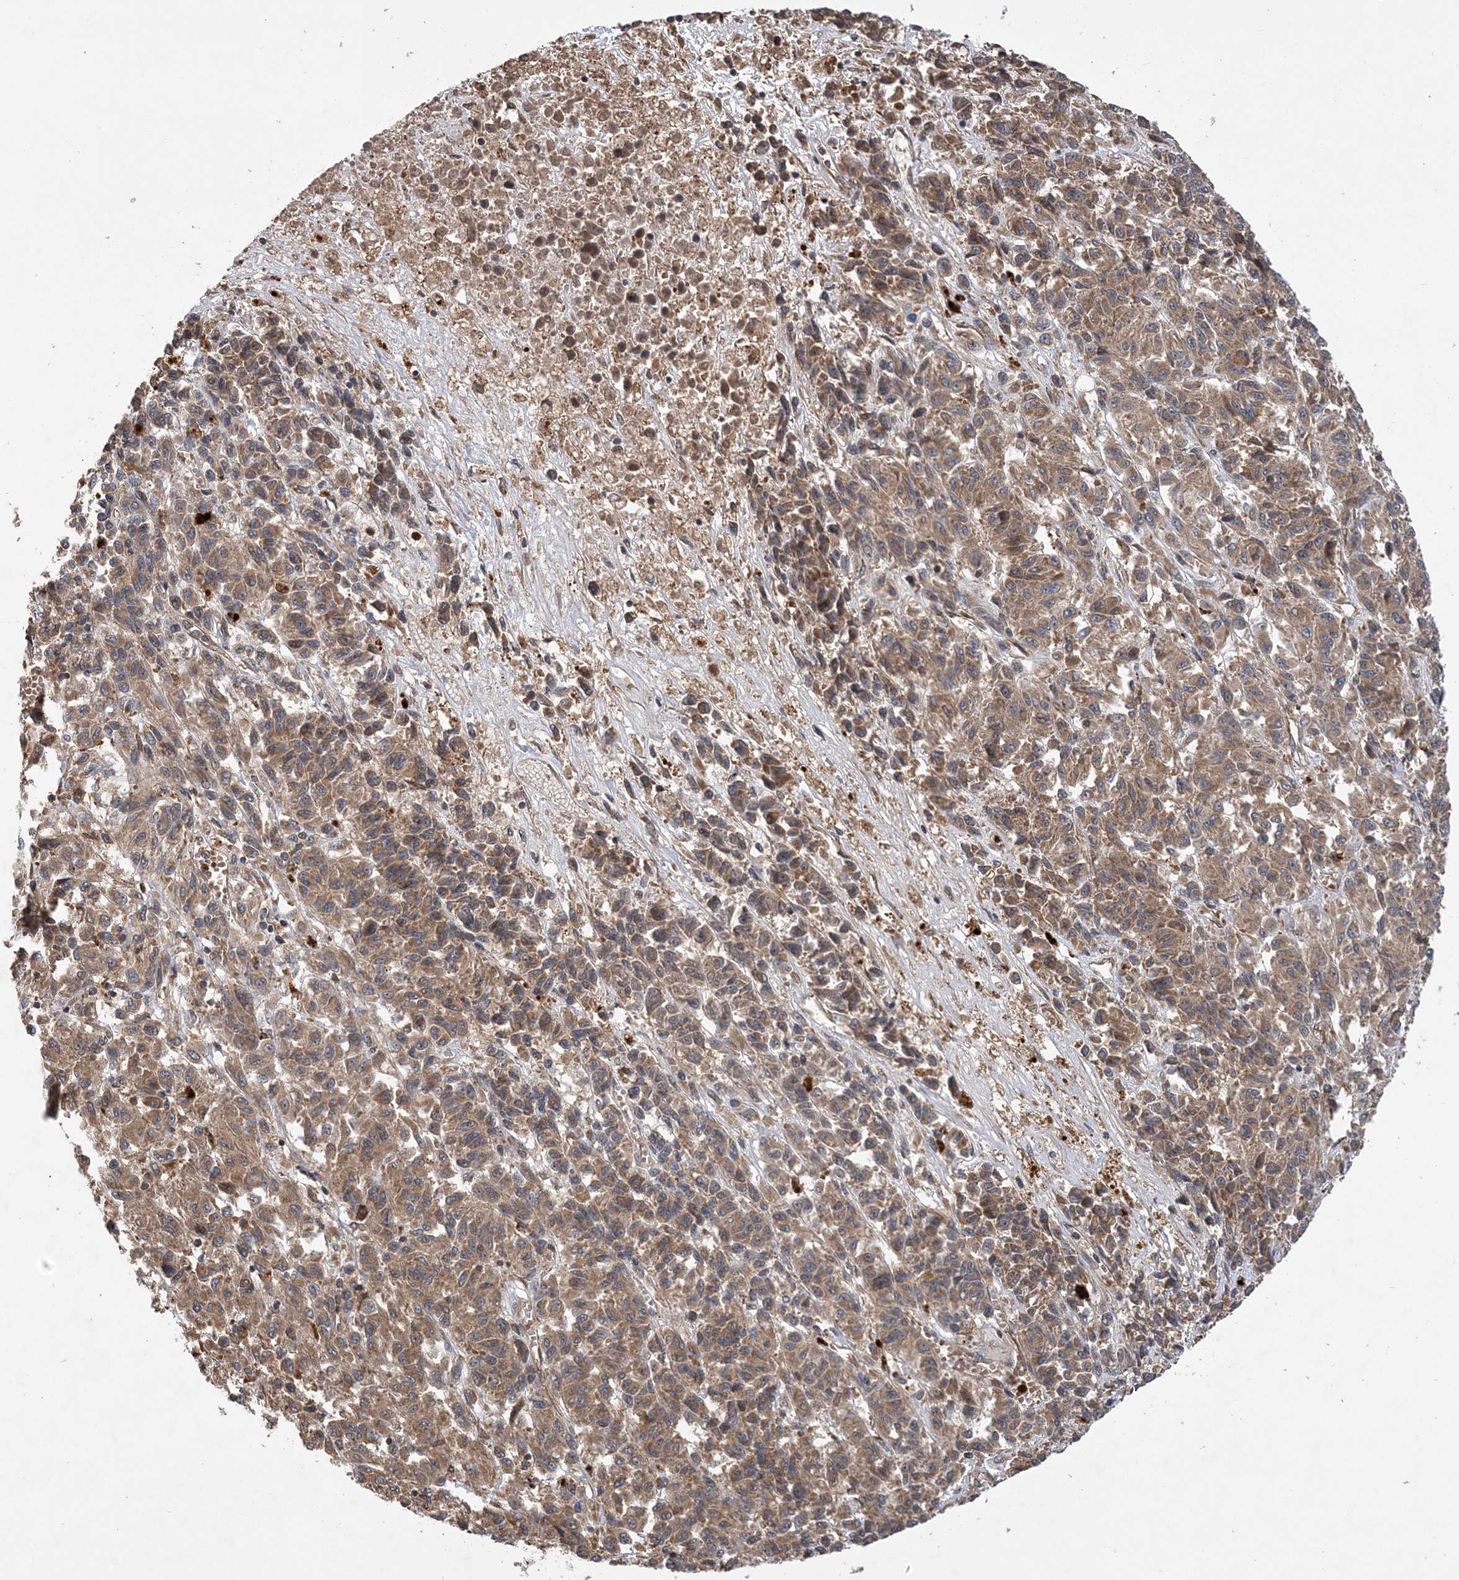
{"staining": {"intensity": "moderate", "quantity": ">75%", "location": "cytoplasmic/membranous"}, "tissue": "melanoma", "cell_type": "Tumor cells", "image_type": "cancer", "snomed": [{"axis": "morphology", "description": "Malignant melanoma, Metastatic site"}, {"axis": "topography", "description": "Lung"}], "caption": "Moderate cytoplasmic/membranous positivity for a protein is appreciated in about >75% of tumor cells of melanoma using immunohistochemistry (IHC).", "gene": "ATG3", "patient": {"sex": "male", "age": 64}}